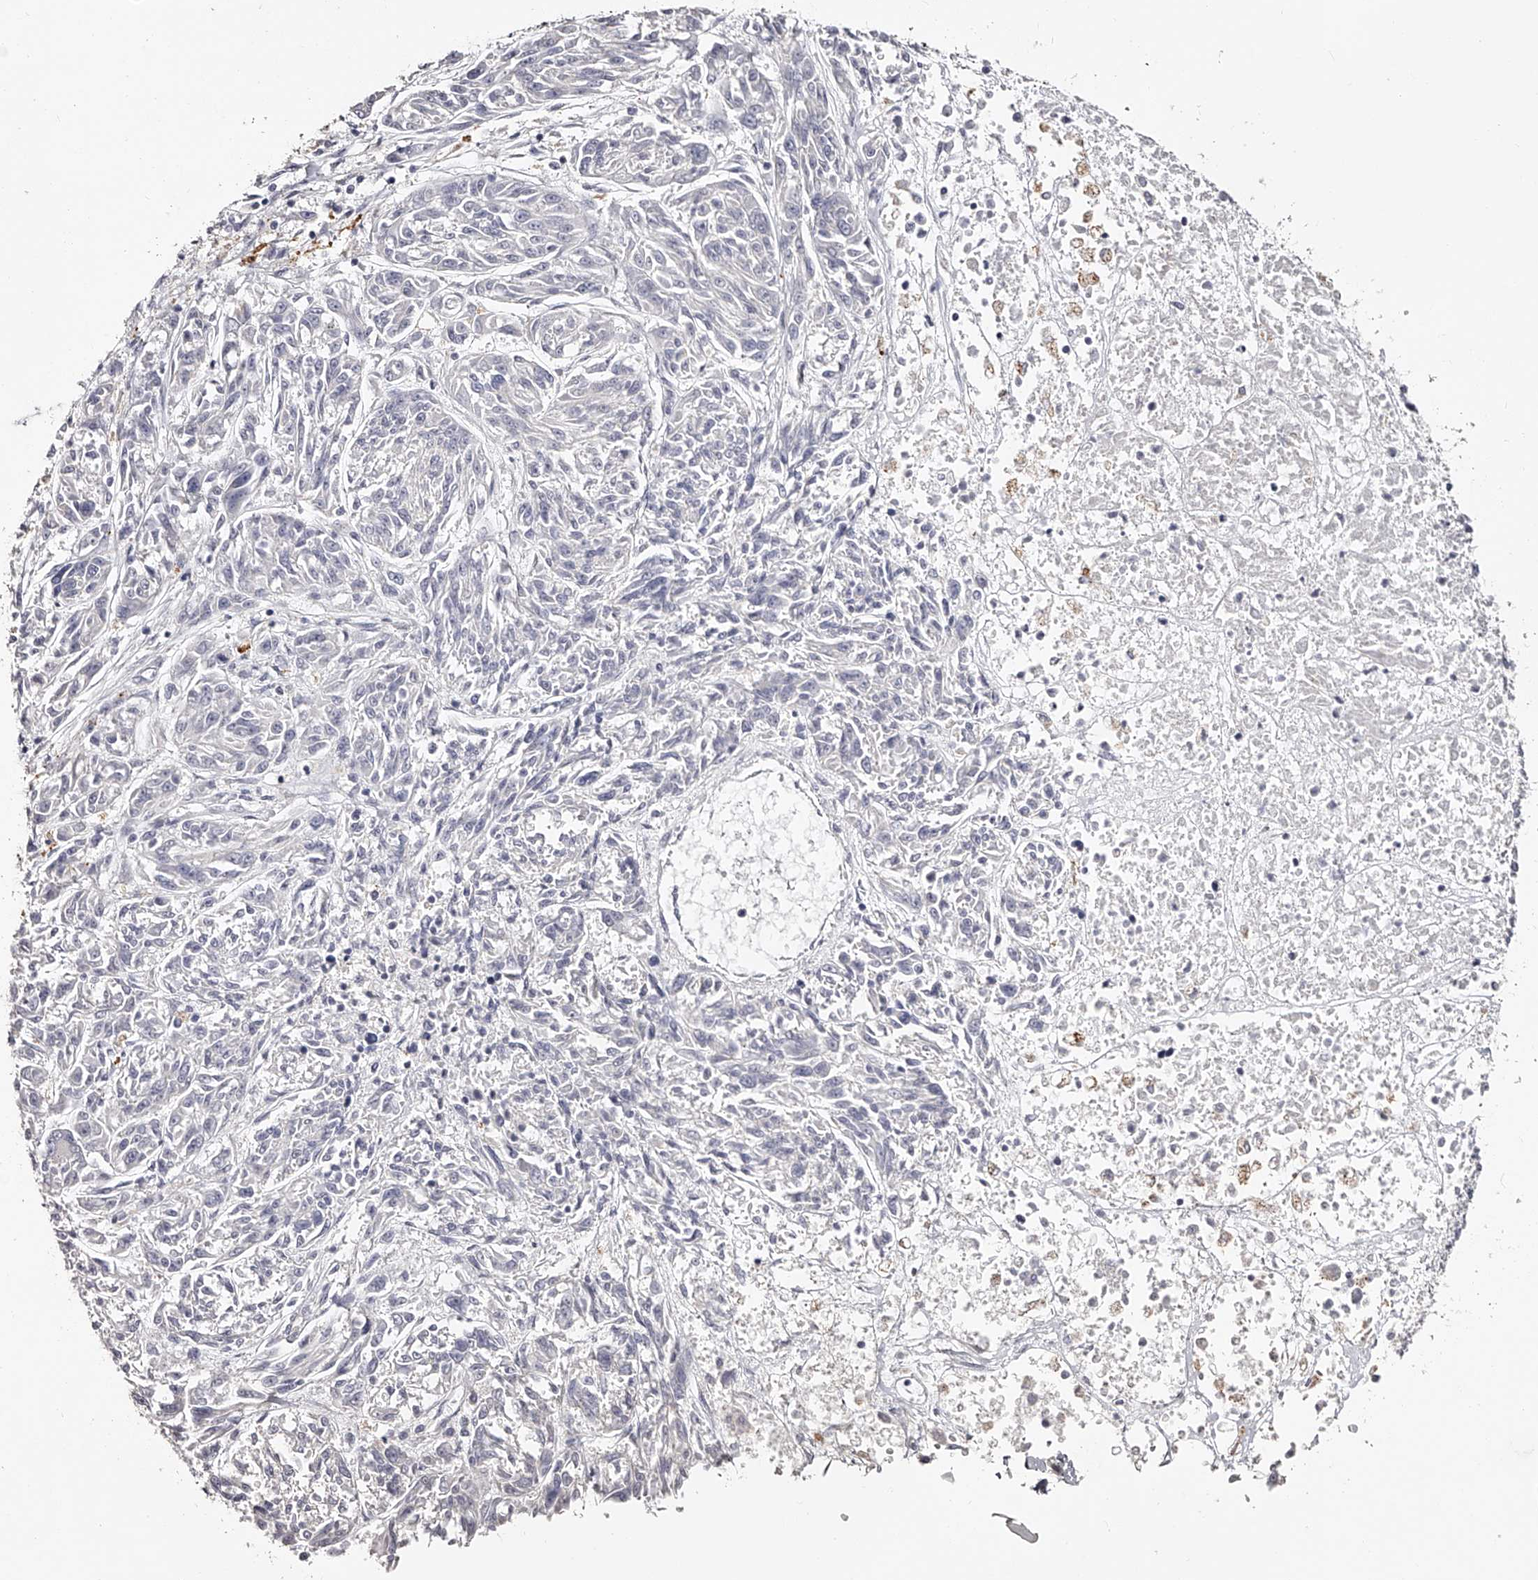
{"staining": {"intensity": "negative", "quantity": "none", "location": "none"}, "tissue": "melanoma", "cell_type": "Tumor cells", "image_type": "cancer", "snomed": [{"axis": "morphology", "description": "Malignant melanoma, NOS"}, {"axis": "topography", "description": "Skin"}], "caption": "Histopathology image shows no significant protein expression in tumor cells of melanoma.", "gene": "SLC35D3", "patient": {"sex": "male", "age": 53}}